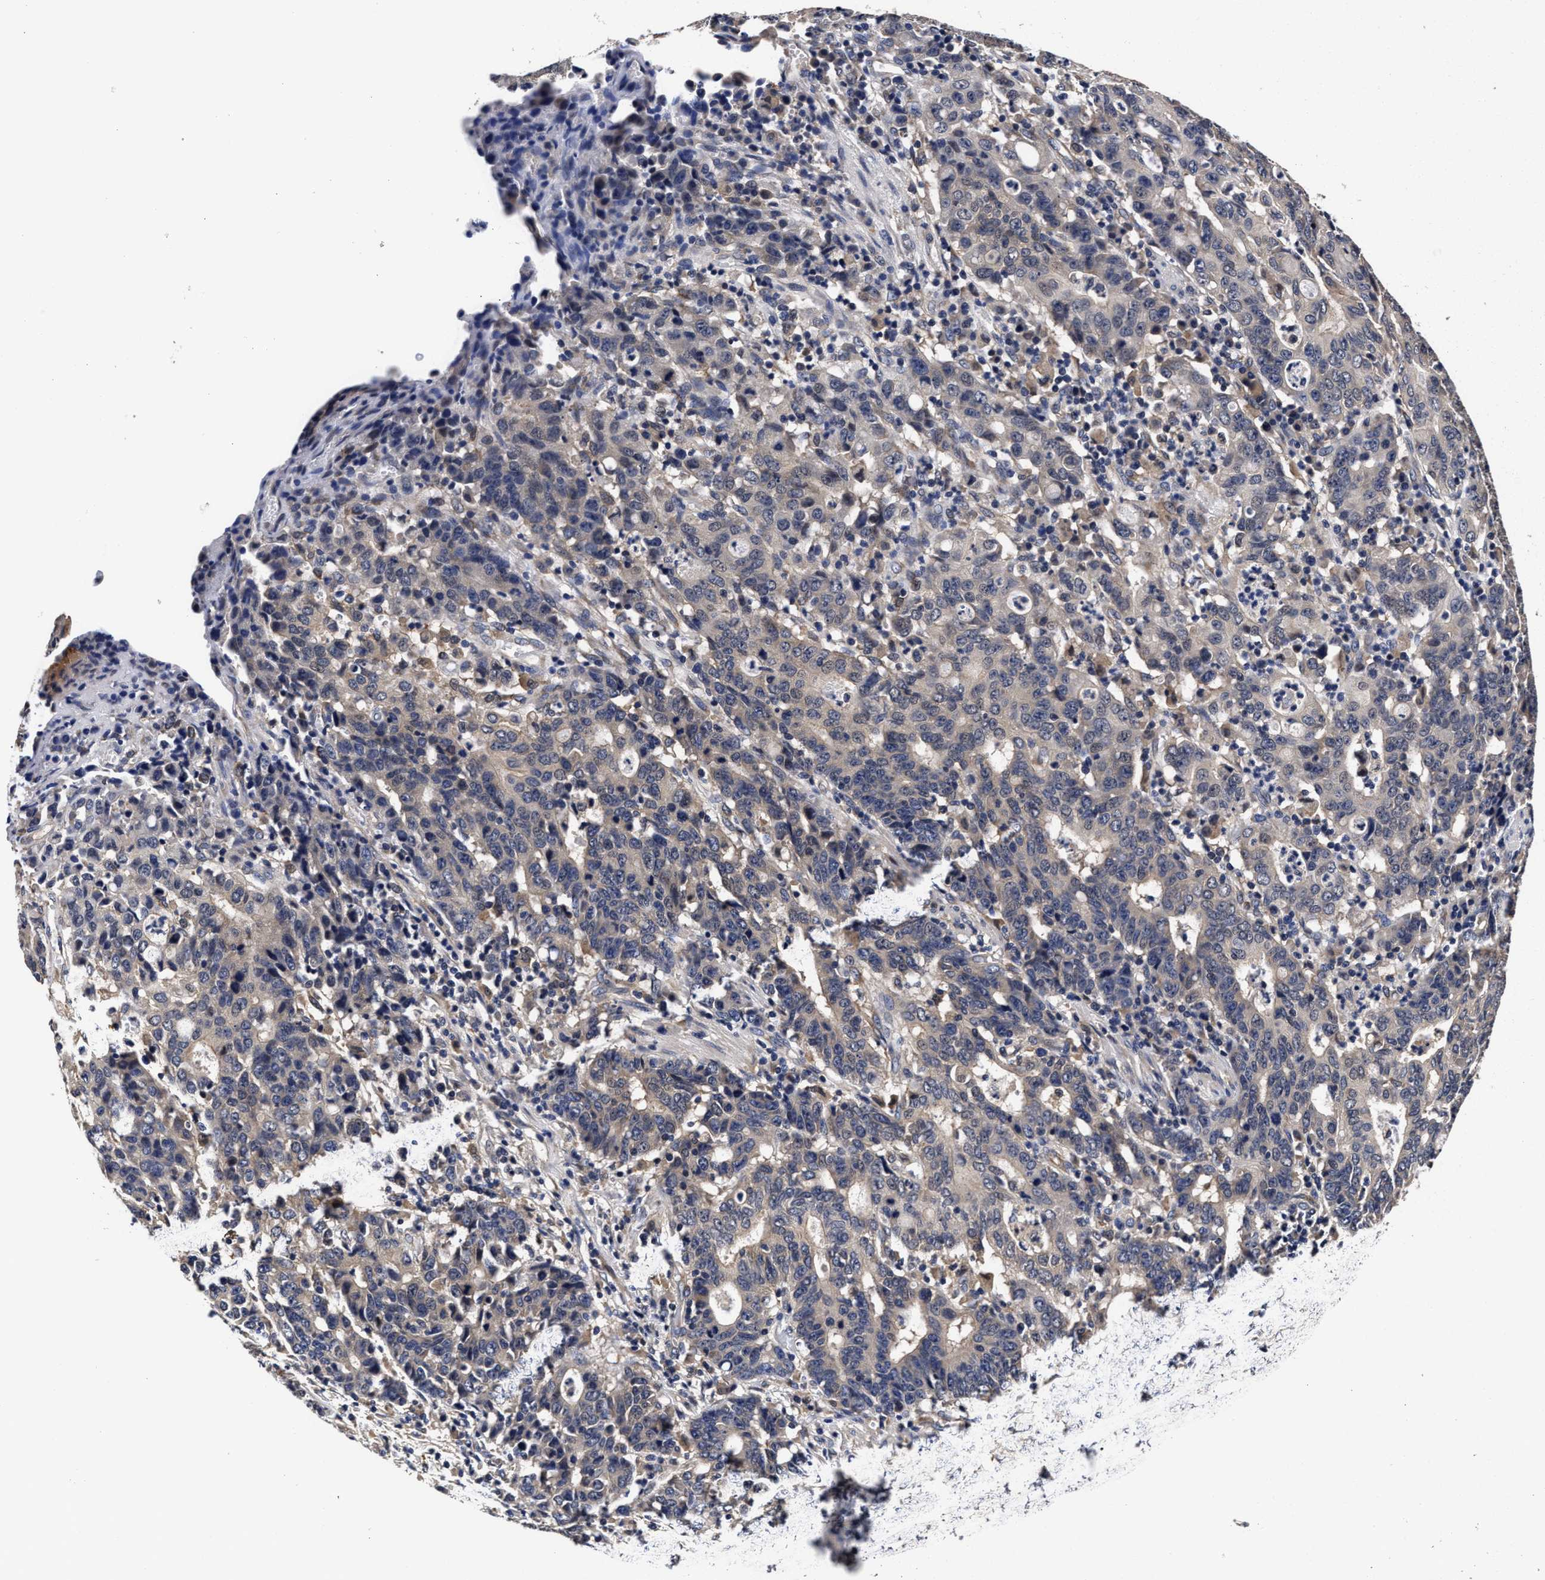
{"staining": {"intensity": "weak", "quantity": "<25%", "location": "cytoplasmic/membranous"}, "tissue": "stomach cancer", "cell_type": "Tumor cells", "image_type": "cancer", "snomed": [{"axis": "morphology", "description": "Adenocarcinoma, NOS"}, {"axis": "topography", "description": "Stomach, upper"}], "caption": "Tumor cells show no significant protein expression in stomach cancer (adenocarcinoma).", "gene": "SOCS5", "patient": {"sex": "male", "age": 69}}